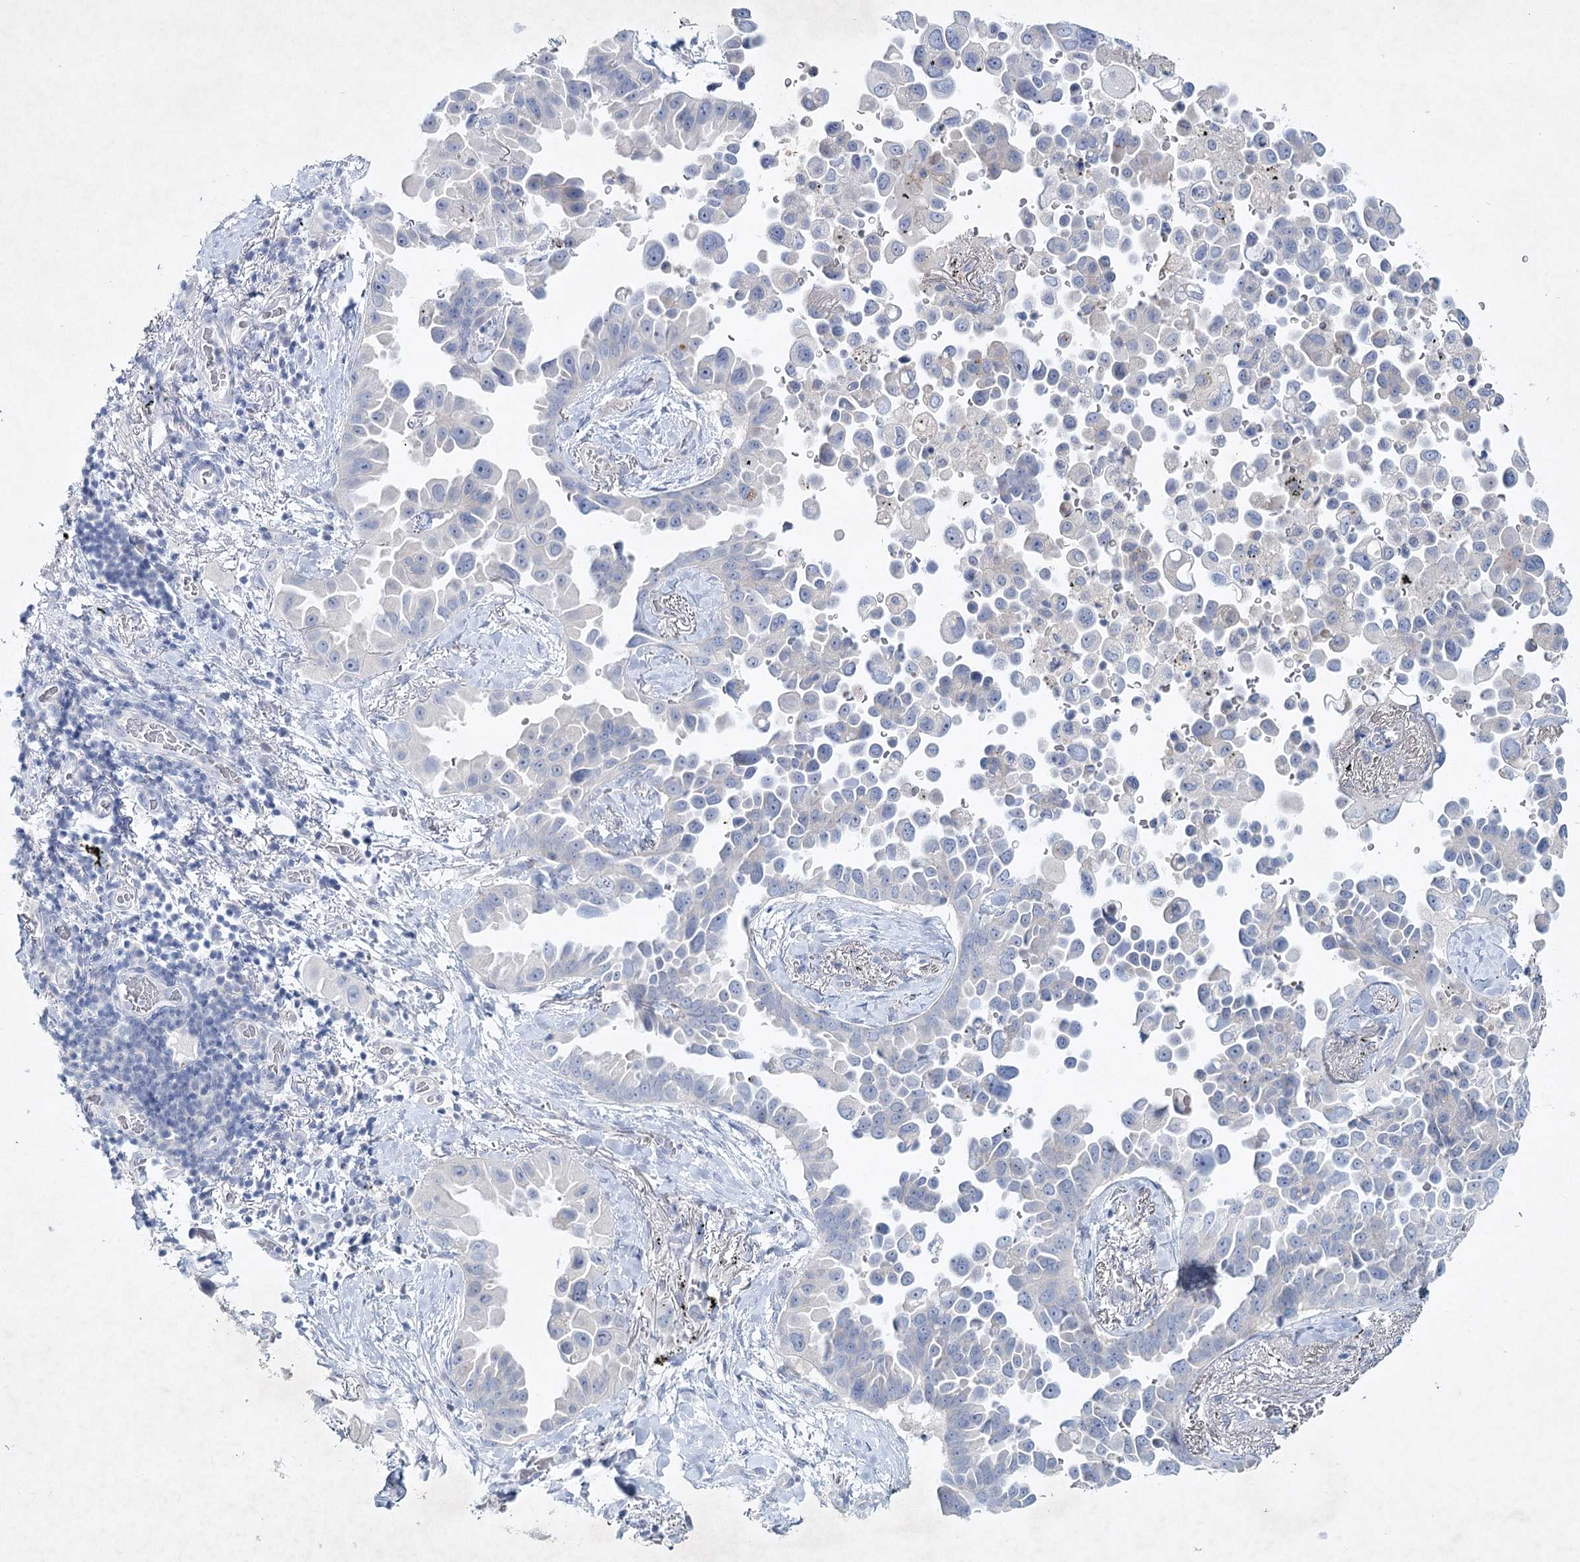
{"staining": {"intensity": "negative", "quantity": "none", "location": "none"}, "tissue": "lung cancer", "cell_type": "Tumor cells", "image_type": "cancer", "snomed": [{"axis": "morphology", "description": "Adenocarcinoma, NOS"}, {"axis": "topography", "description": "Lung"}], "caption": "An immunohistochemistry micrograph of adenocarcinoma (lung) is shown. There is no staining in tumor cells of adenocarcinoma (lung).", "gene": "MAP3K13", "patient": {"sex": "female", "age": 67}}